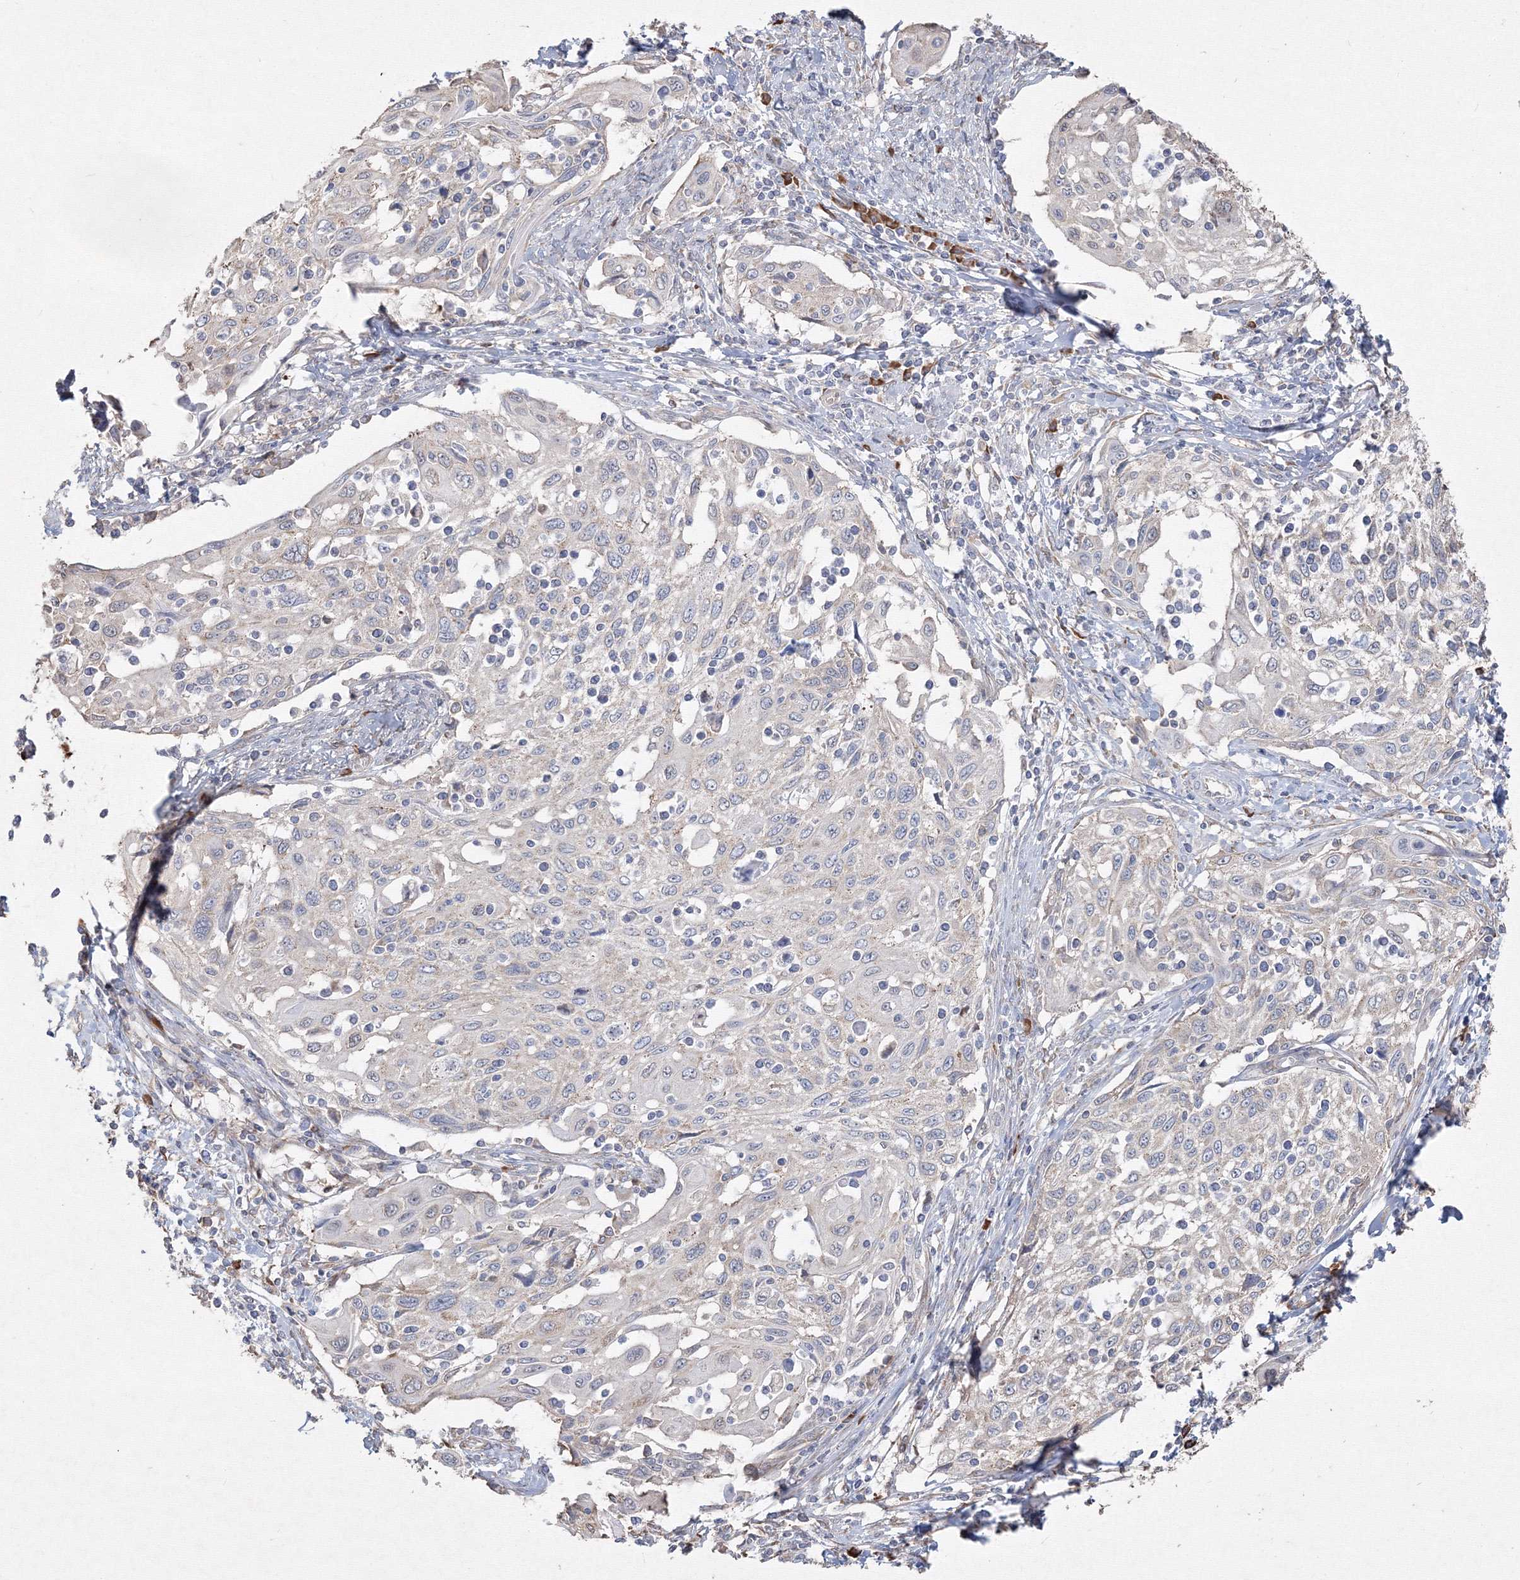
{"staining": {"intensity": "negative", "quantity": "none", "location": "none"}, "tissue": "cervical cancer", "cell_type": "Tumor cells", "image_type": "cancer", "snomed": [{"axis": "morphology", "description": "Squamous cell carcinoma, NOS"}, {"axis": "topography", "description": "Cervix"}], "caption": "Tumor cells show no significant expression in squamous cell carcinoma (cervical).", "gene": "FBXL8", "patient": {"sex": "female", "age": 70}}